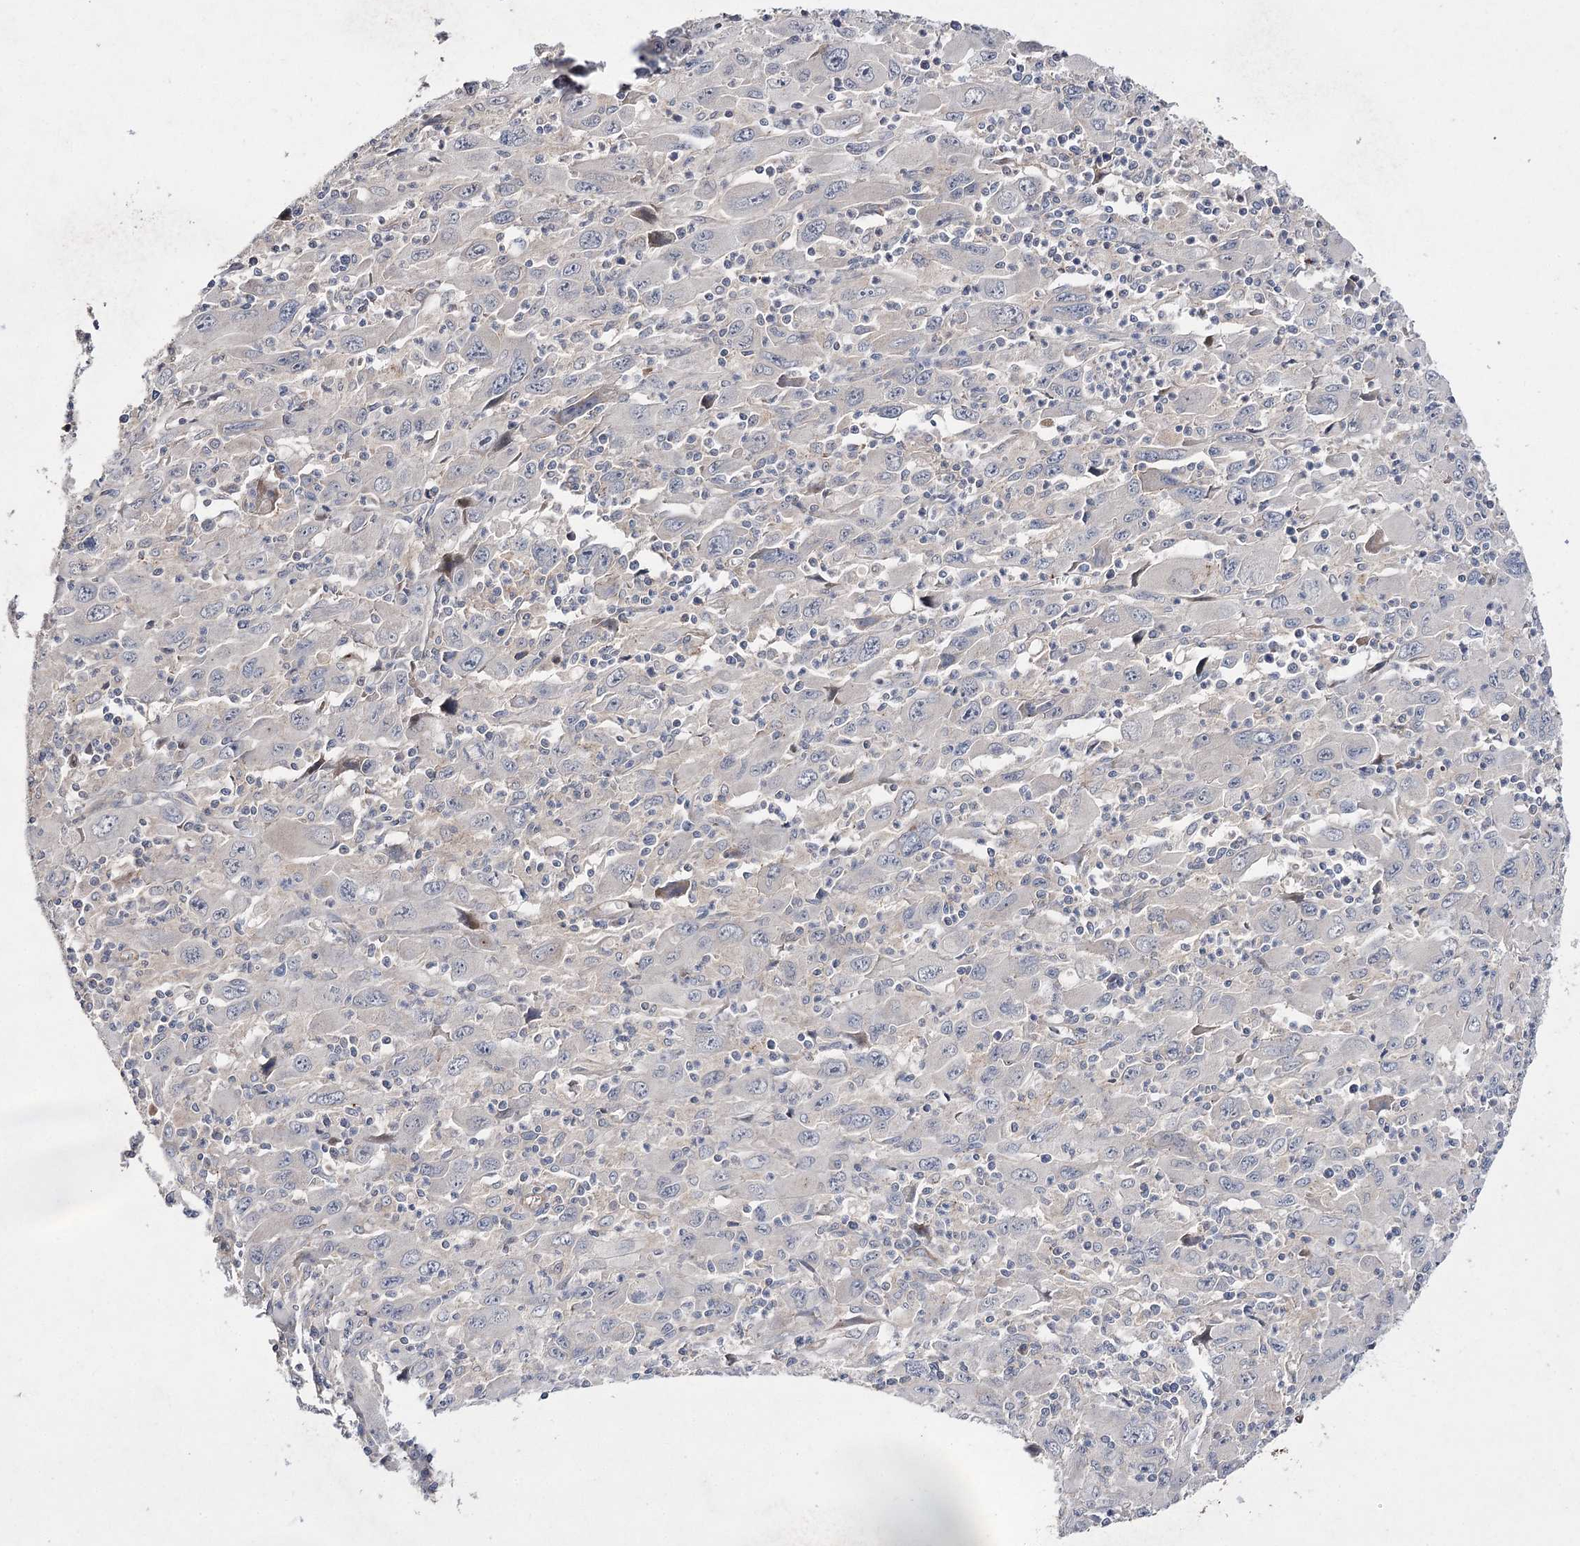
{"staining": {"intensity": "negative", "quantity": "none", "location": "none"}, "tissue": "melanoma", "cell_type": "Tumor cells", "image_type": "cancer", "snomed": [{"axis": "morphology", "description": "Malignant melanoma, Metastatic site"}, {"axis": "topography", "description": "Skin"}], "caption": "An IHC image of malignant melanoma (metastatic site) is shown. There is no staining in tumor cells of malignant melanoma (metastatic site).", "gene": "FANCL", "patient": {"sex": "female", "age": 56}}